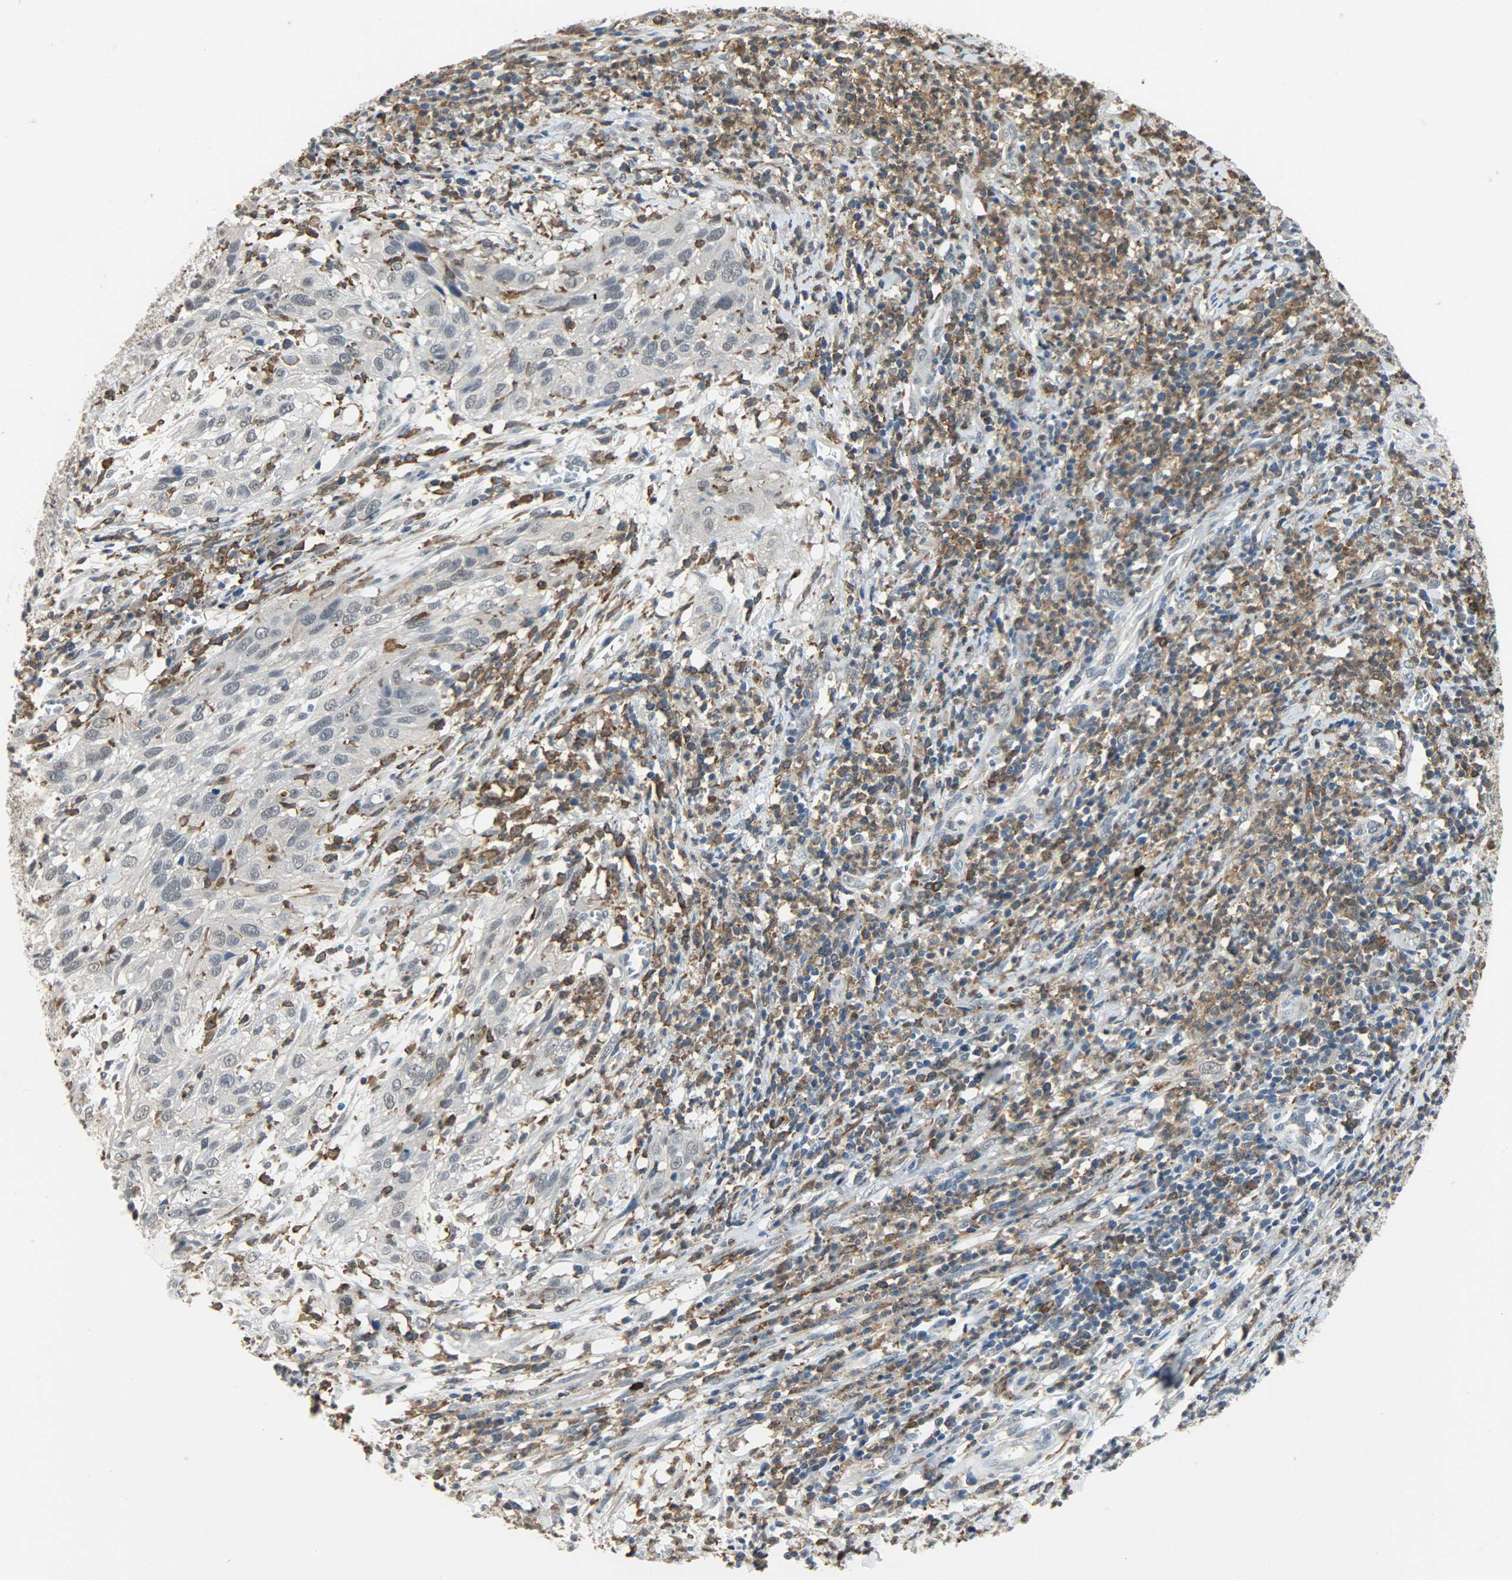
{"staining": {"intensity": "negative", "quantity": "none", "location": "none"}, "tissue": "cervical cancer", "cell_type": "Tumor cells", "image_type": "cancer", "snomed": [{"axis": "morphology", "description": "Squamous cell carcinoma, NOS"}, {"axis": "topography", "description": "Cervix"}], "caption": "Immunohistochemical staining of cervical squamous cell carcinoma displays no significant positivity in tumor cells. (DAB (3,3'-diaminobenzidine) immunohistochemistry with hematoxylin counter stain).", "gene": "SKAP2", "patient": {"sex": "female", "age": 32}}